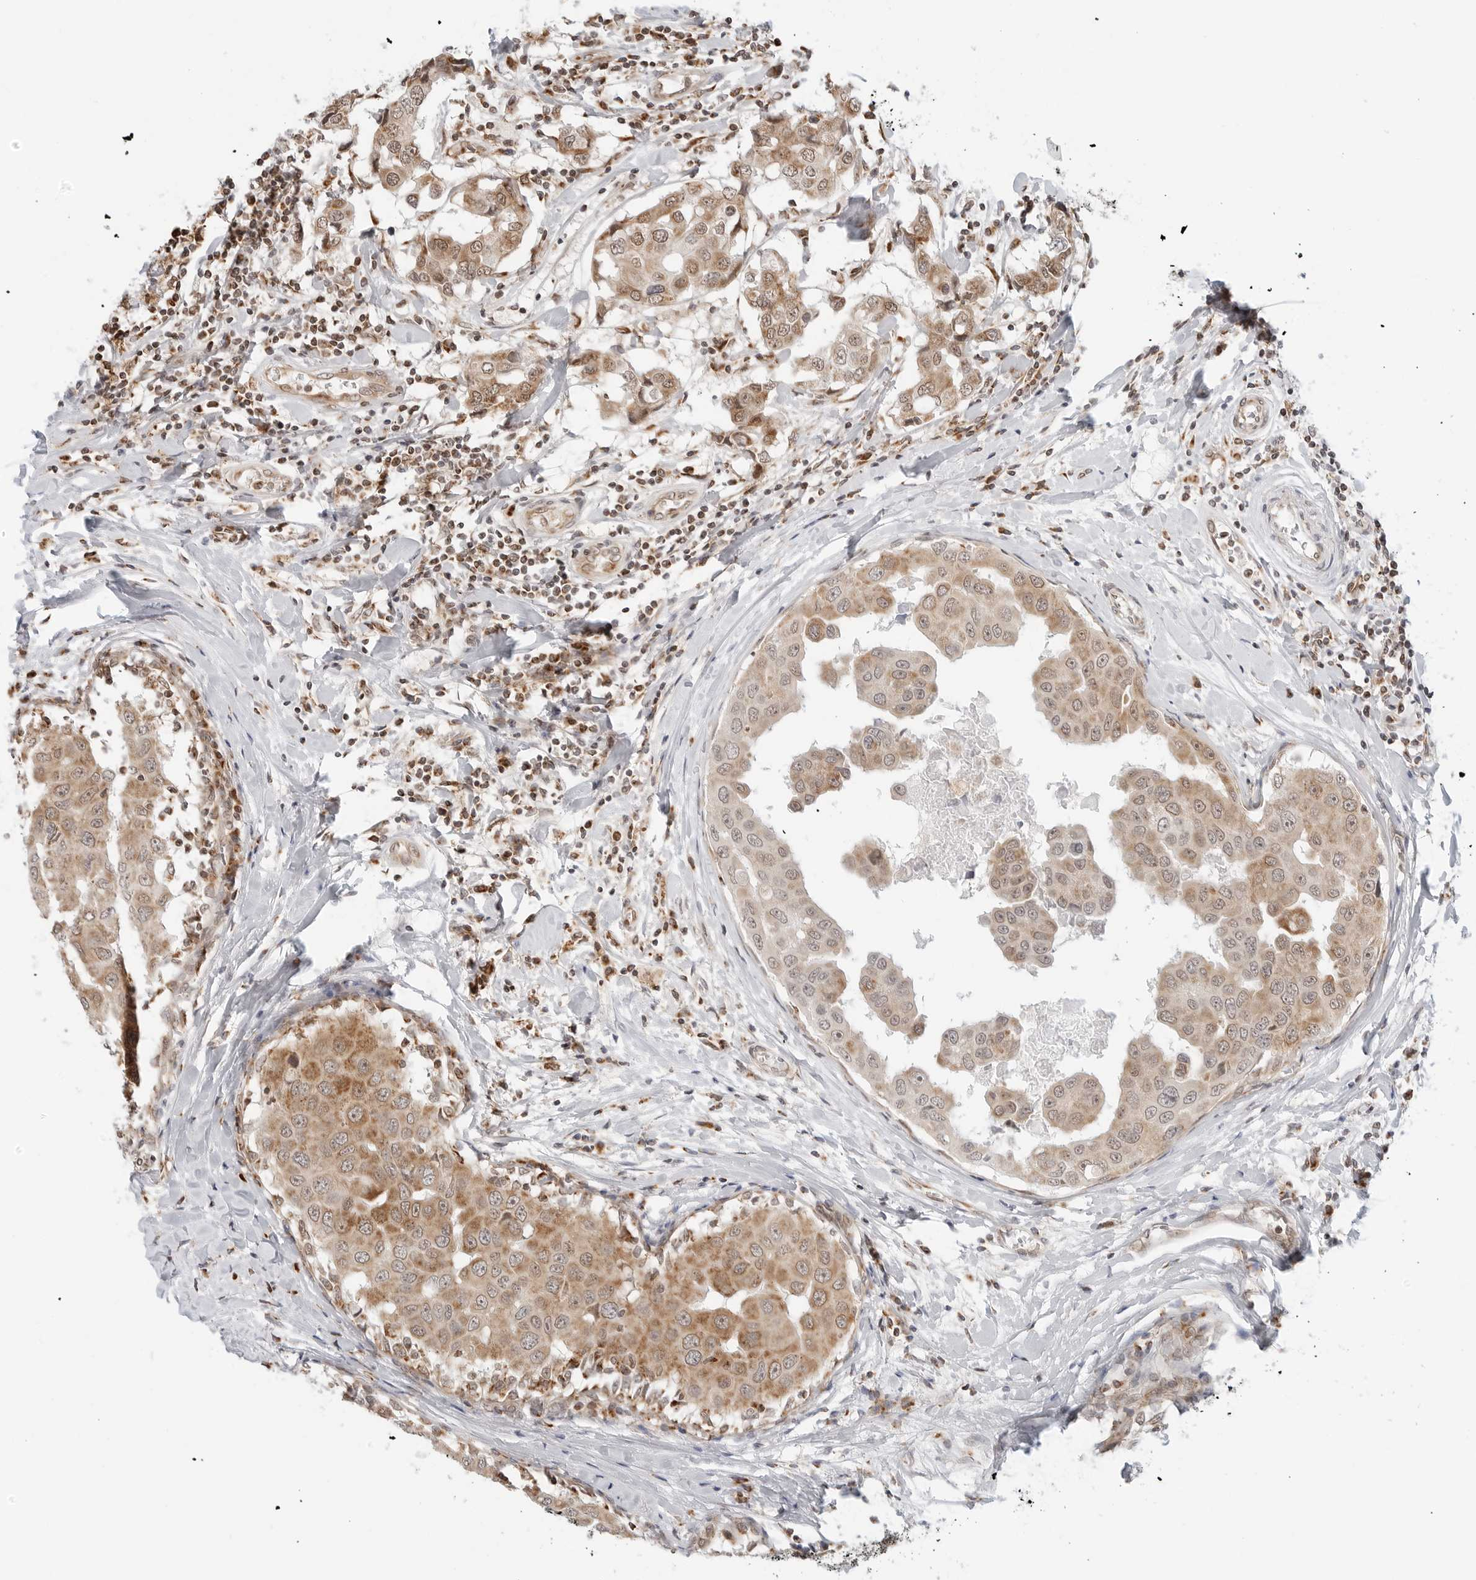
{"staining": {"intensity": "moderate", "quantity": ">75%", "location": "cytoplasmic/membranous,nuclear"}, "tissue": "breast cancer", "cell_type": "Tumor cells", "image_type": "cancer", "snomed": [{"axis": "morphology", "description": "Duct carcinoma"}, {"axis": "topography", "description": "Breast"}], "caption": "DAB (3,3'-diaminobenzidine) immunohistochemical staining of breast invasive ductal carcinoma shows moderate cytoplasmic/membranous and nuclear protein expression in approximately >75% of tumor cells. The staining is performed using DAB brown chromogen to label protein expression. The nuclei are counter-stained blue using hematoxylin.", "gene": "POLR3GL", "patient": {"sex": "female", "age": 27}}